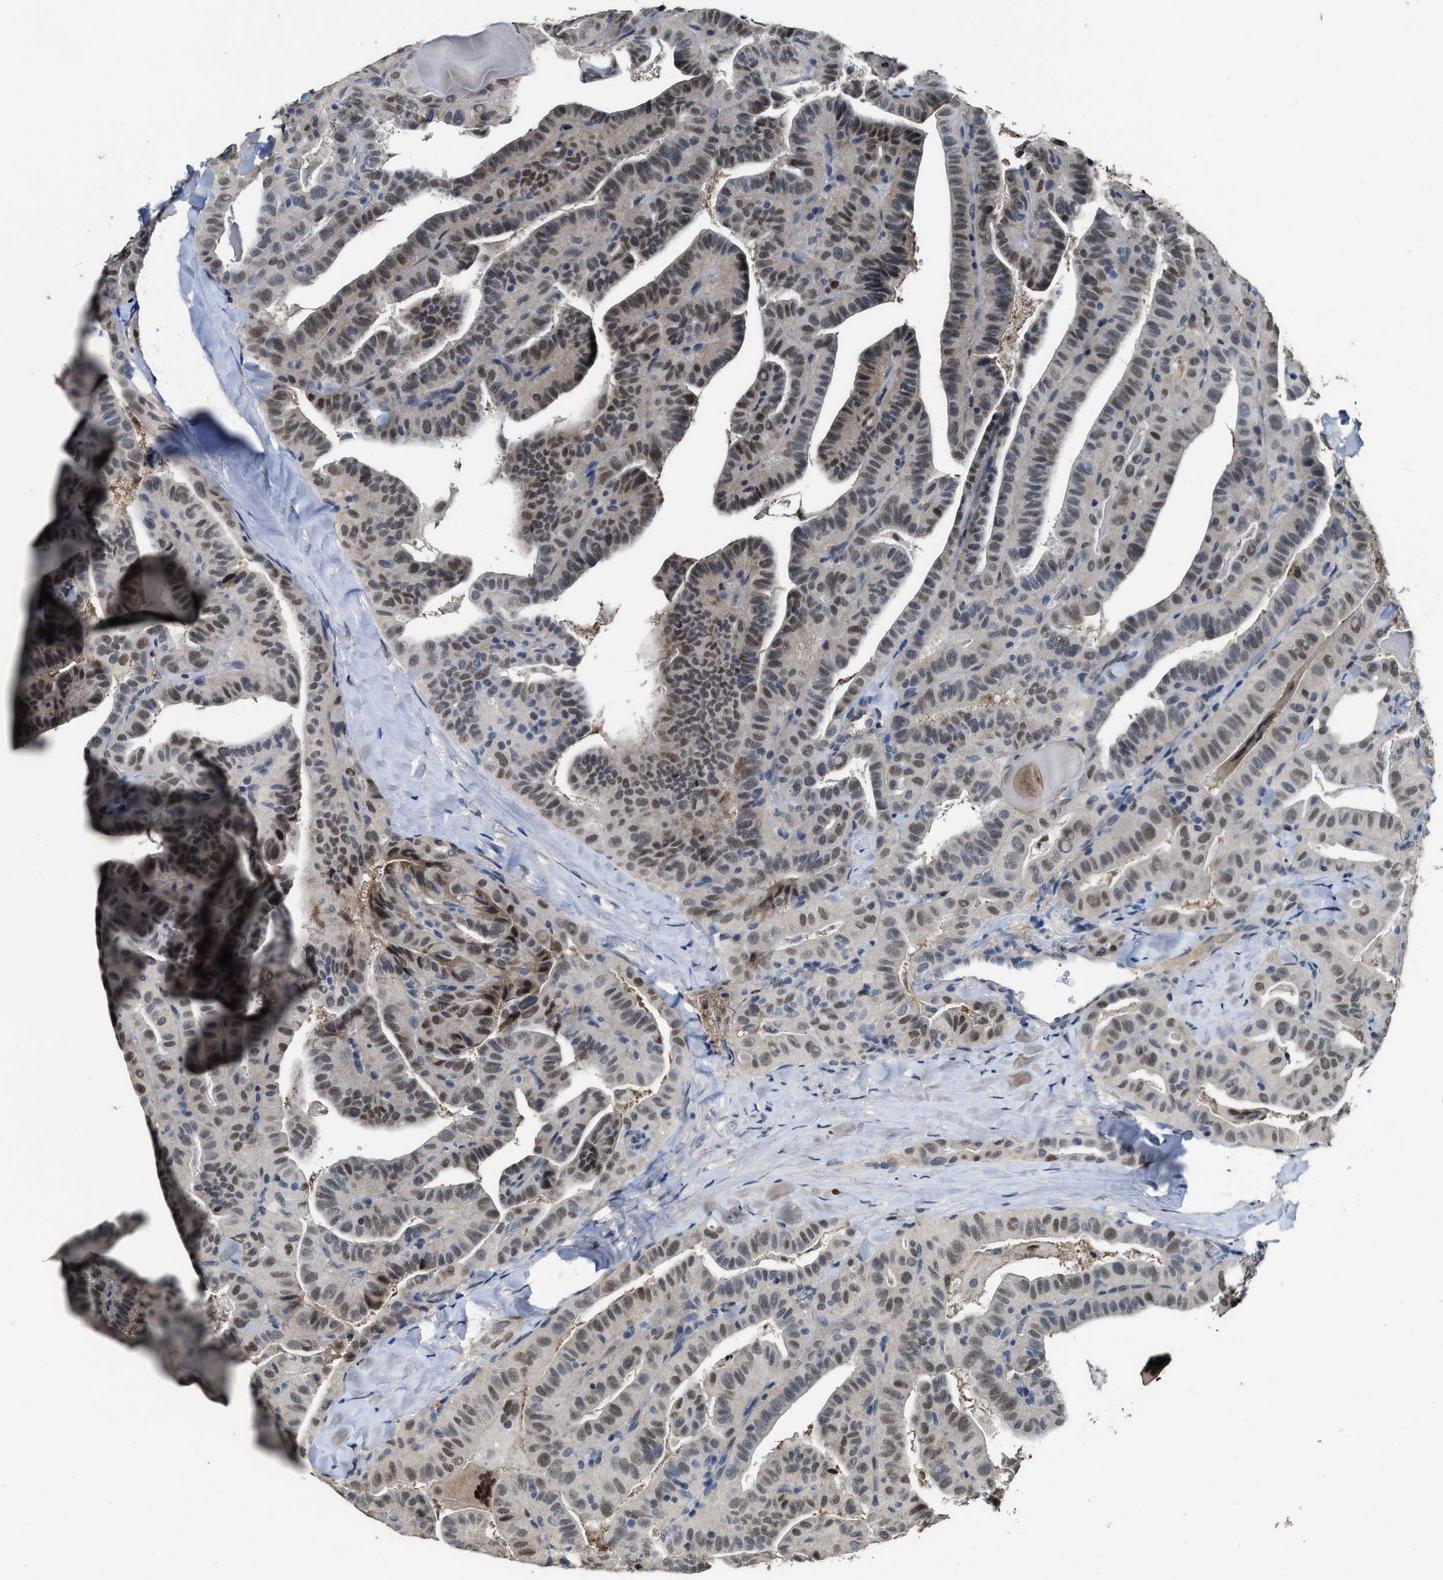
{"staining": {"intensity": "weak", "quantity": "25%-75%", "location": "nuclear"}, "tissue": "thyroid cancer", "cell_type": "Tumor cells", "image_type": "cancer", "snomed": [{"axis": "morphology", "description": "Papillary adenocarcinoma, NOS"}, {"axis": "topography", "description": "Thyroid gland"}], "caption": "Protein expression analysis of thyroid papillary adenocarcinoma shows weak nuclear positivity in about 25%-75% of tumor cells.", "gene": "ZNF20", "patient": {"sex": "male", "age": 77}}